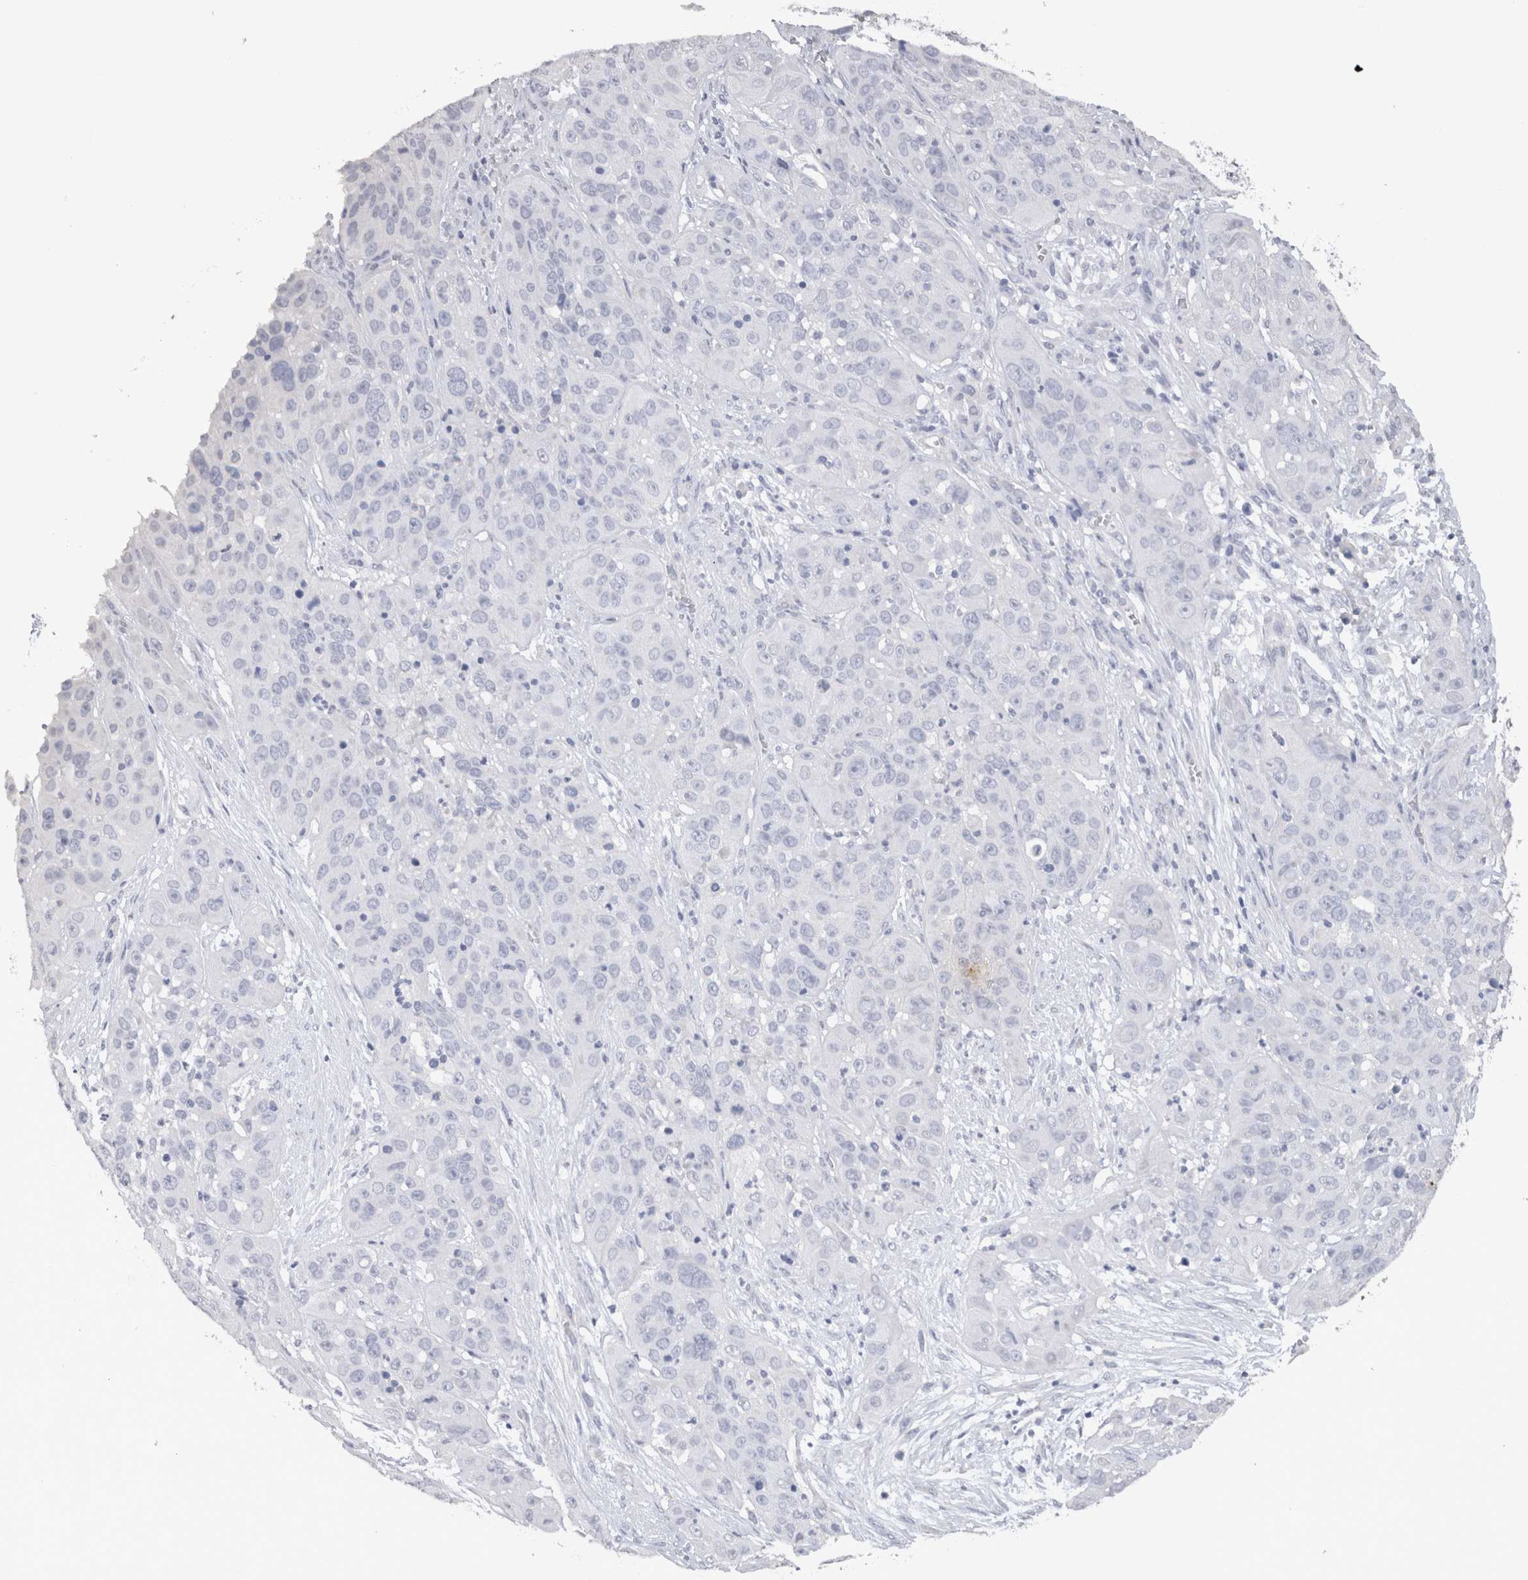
{"staining": {"intensity": "negative", "quantity": "none", "location": "none"}, "tissue": "cervical cancer", "cell_type": "Tumor cells", "image_type": "cancer", "snomed": [{"axis": "morphology", "description": "Squamous cell carcinoma, NOS"}, {"axis": "topography", "description": "Cervix"}], "caption": "IHC of human cervical squamous cell carcinoma exhibits no expression in tumor cells.", "gene": "CDH6", "patient": {"sex": "female", "age": 32}}